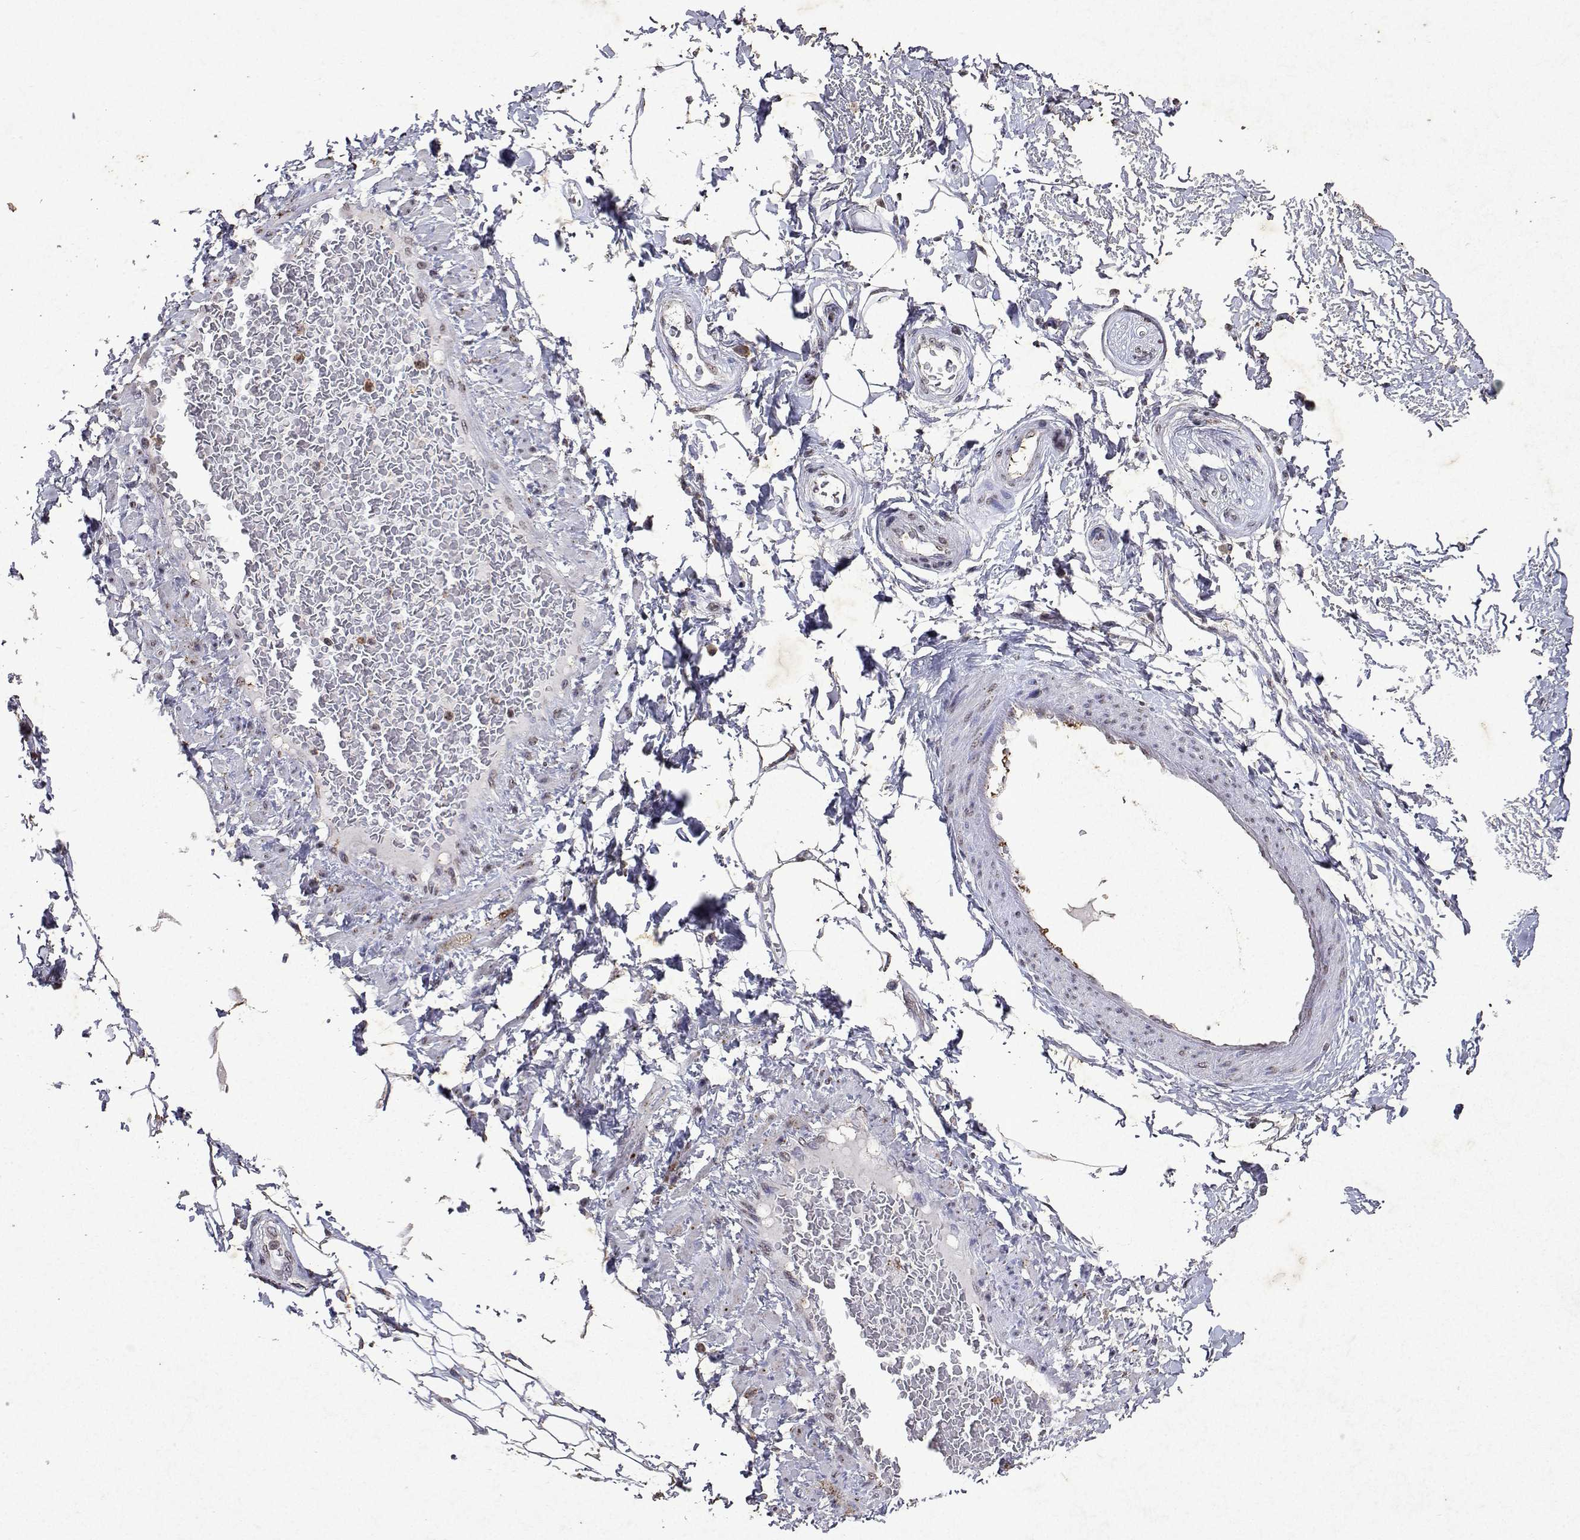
{"staining": {"intensity": "weak", "quantity": "<25%", "location": "cytoplasmic/membranous"}, "tissue": "adipose tissue", "cell_type": "Adipocytes", "image_type": "normal", "snomed": [{"axis": "morphology", "description": "Normal tissue, NOS"}, {"axis": "topography", "description": "Peripheral nerve tissue"}], "caption": "Adipocytes show no significant positivity in benign adipose tissue. The staining is performed using DAB (3,3'-diaminobenzidine) brown chromogen with nuclei counter-stained in using hematoxylin.", "gene": "DUSP28", "patient": {"sex": "male", "age": 51}}